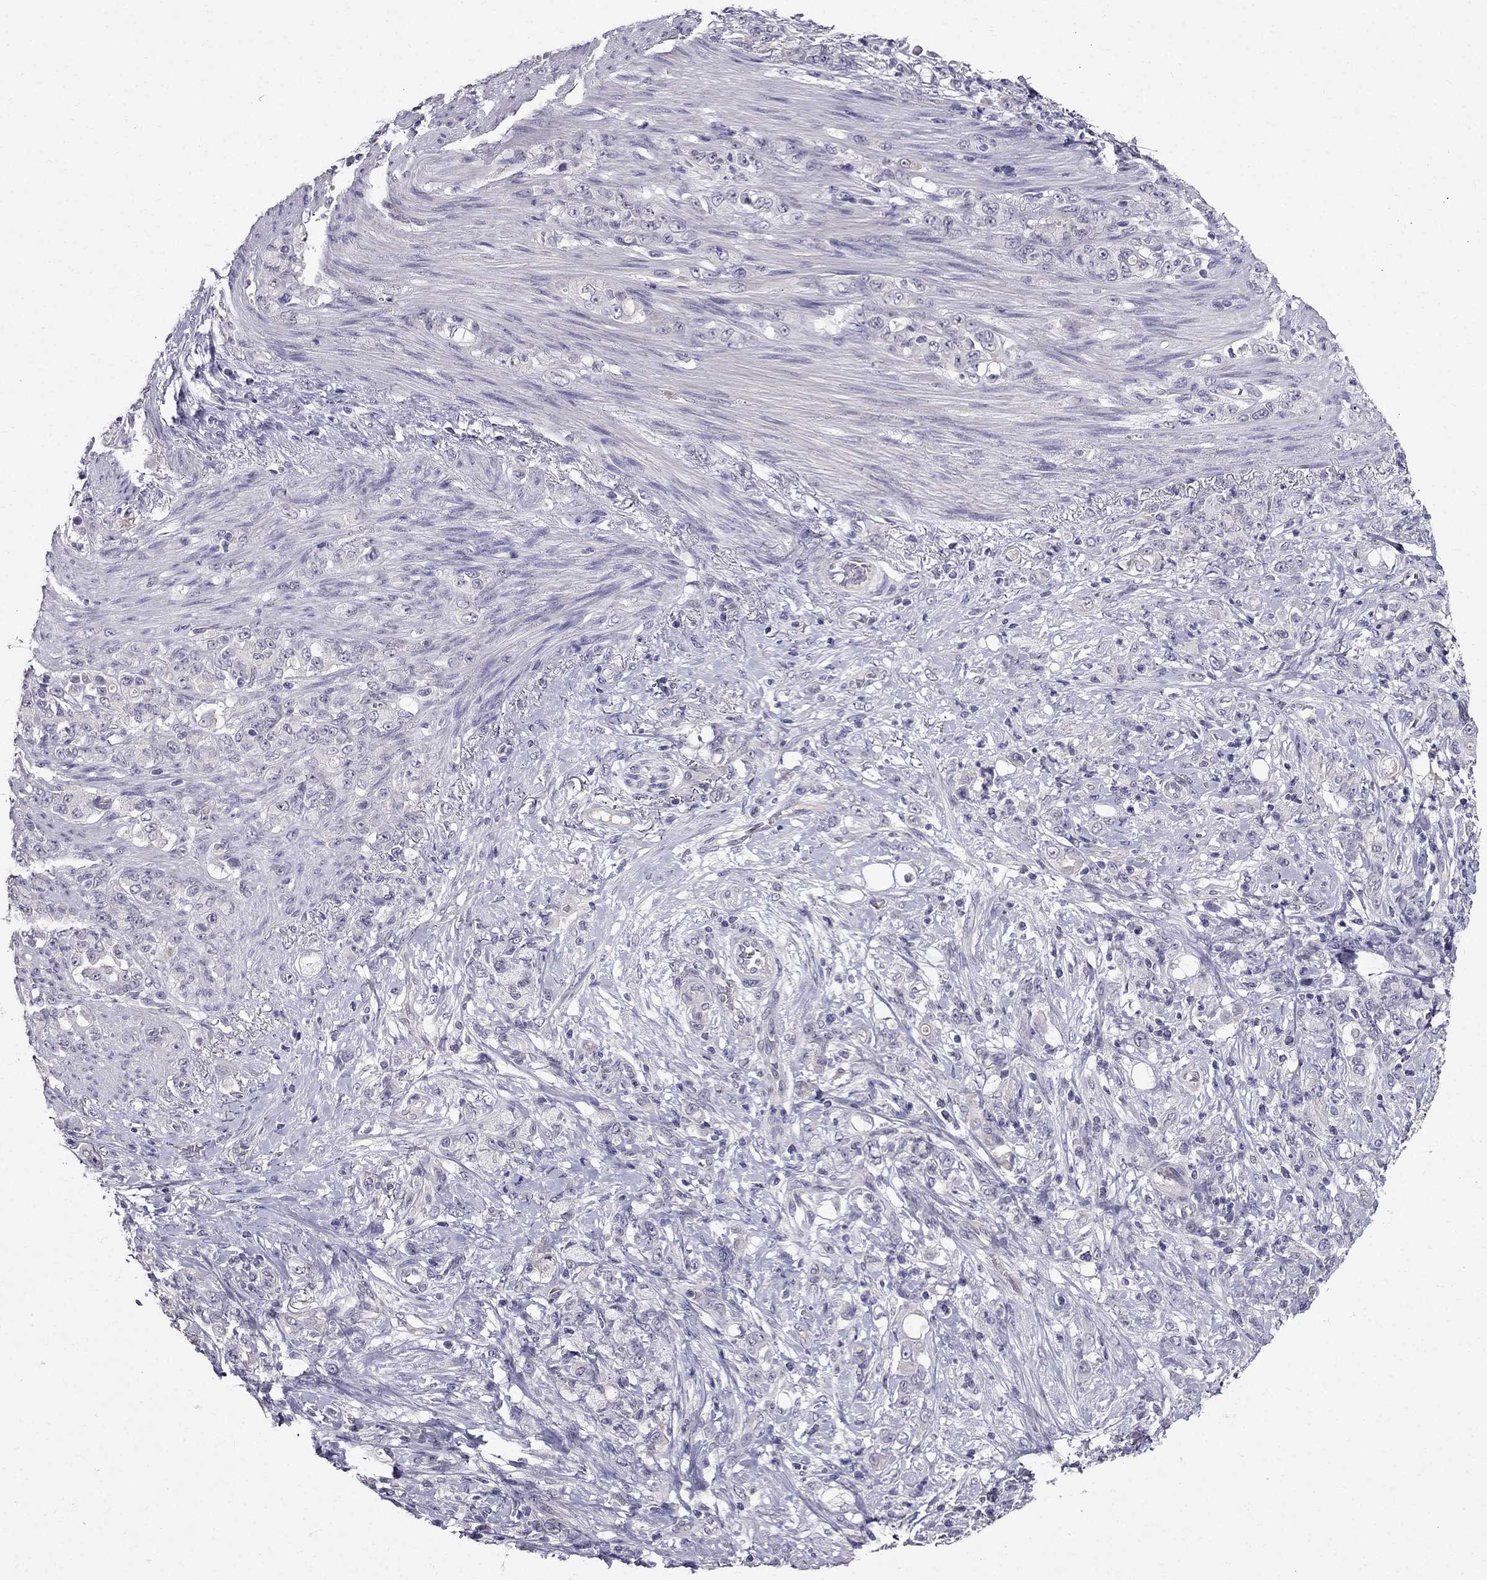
{"staining": {"intensity": "negative", "quantity": "none", "location": "none"}, "tissue": "stomach cancer", "cell_type": "Tumor cells", "image_type": "cancer", "snomed": [{"axis": "morphology", "description": "Adenocarcinoma, NOS"}, {"axis": "topography", "description": "Stomach"}], "caption": "Protein analysis of stomach cancer (adenocarcinoma) shows no significant staining in tumor cells. The staining was performed using DAB (3,3'-diaminobenzidine) to visualize the protein expression in brown, while the nuclei were stained in blue with hematoxylin (Magnification: 20x).", "gene": "DUSP15", "patient": {"sex": "female", "age": 79}}